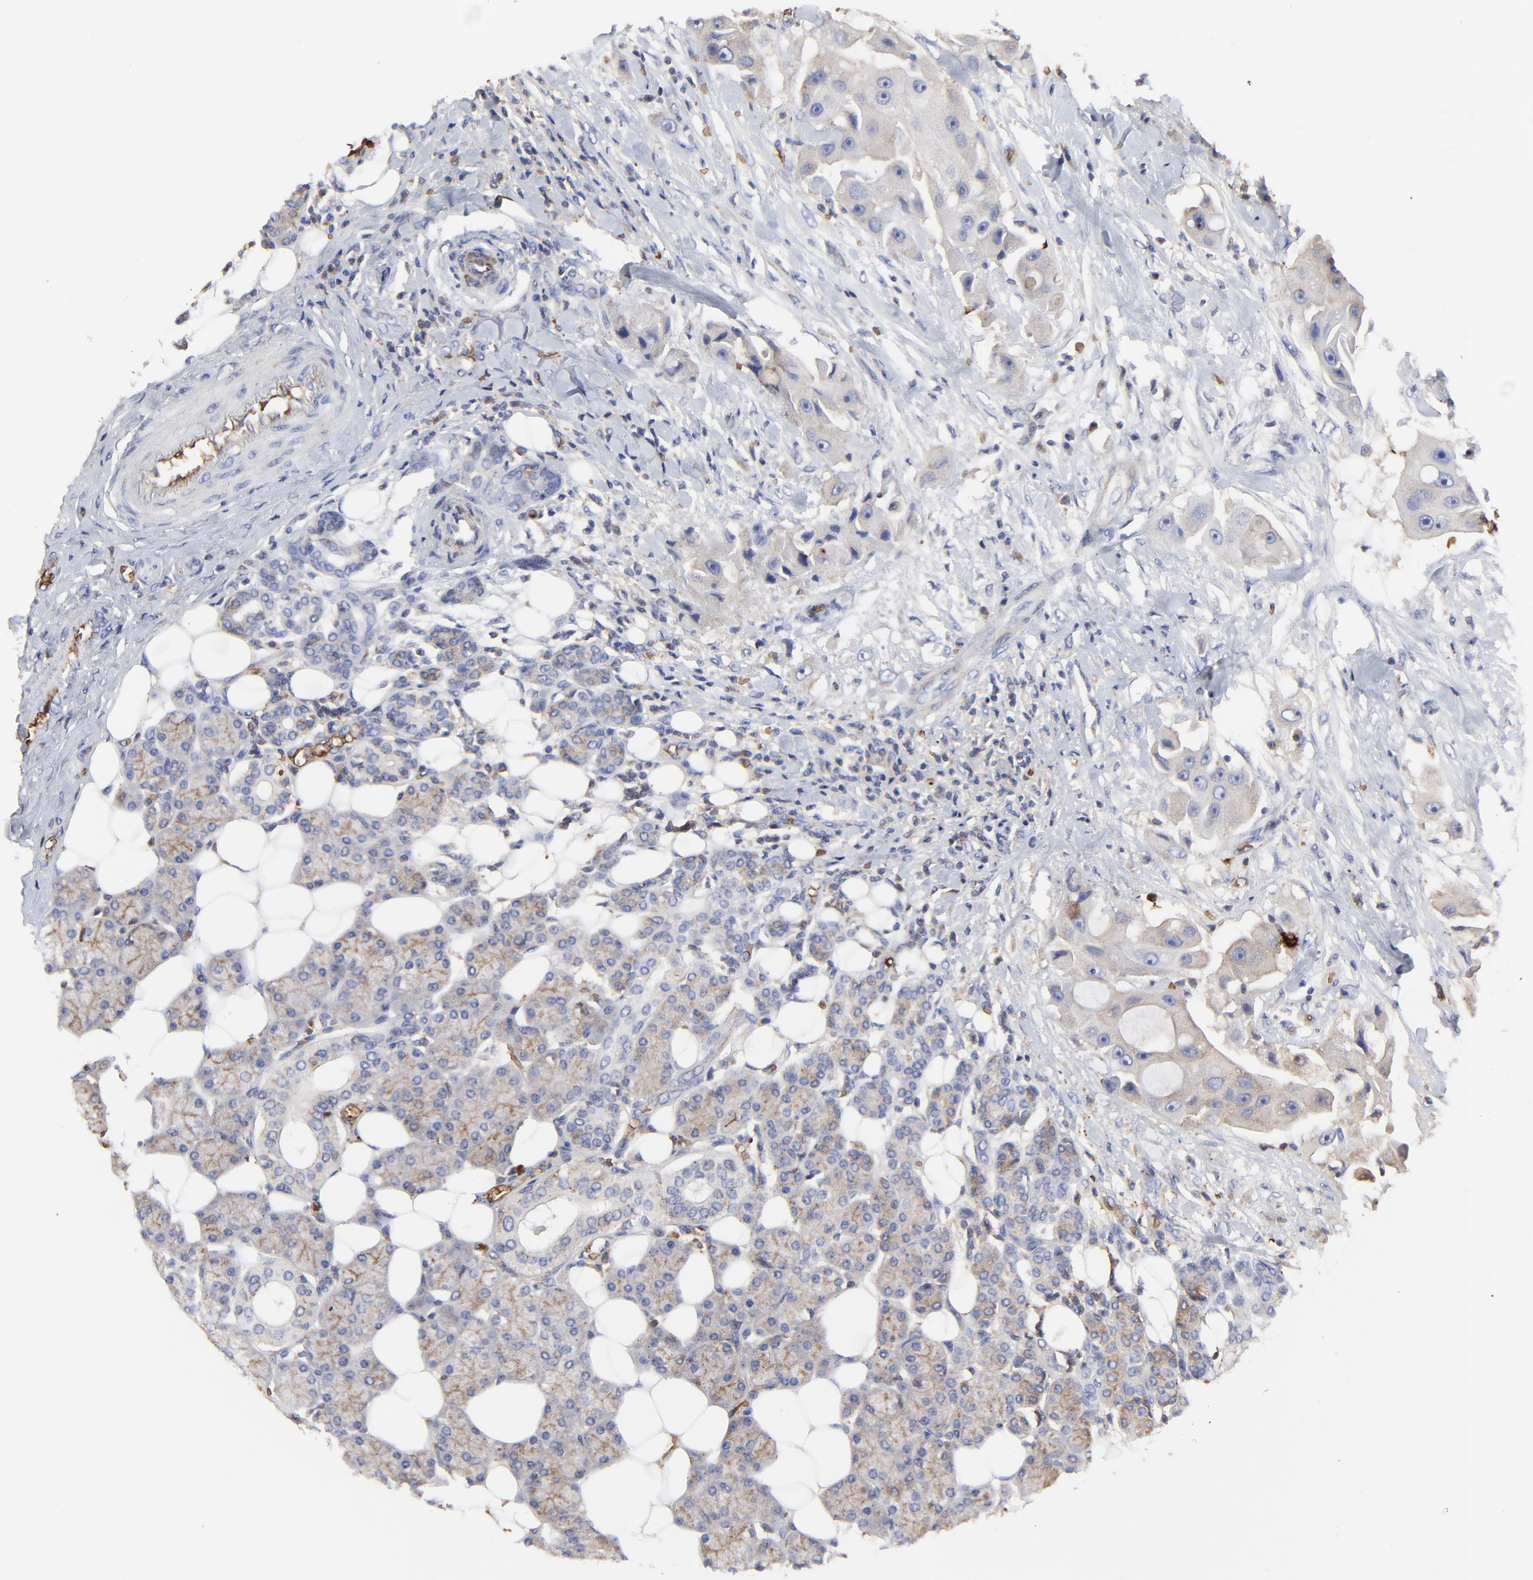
{"staining": {"intensity": "weak", "quantity": ">75%", "location": "cytoplasmic/membranous"}, "tissue": "head and neck cancer", "cell_type": "Tumor cells", "image_type": "cancer", "snomed": [{"axis": "morphology", "description": "Normal tissue, NOS"}, {"axis": "morphology", "description": "Adenocarcinoma, NOS"}, {"axis": "topography", "description": "Salivary gland"}, {"axis": "topography", "description": "Head-Neck"}], "caption": "Protein staining of head and neck cancer tissue reveals weak cytoplasmic/membranous positivity in approximately >75% of tumor cells.", "gene": "PAG1", "patient": {"sex": "male", "age": 80}}